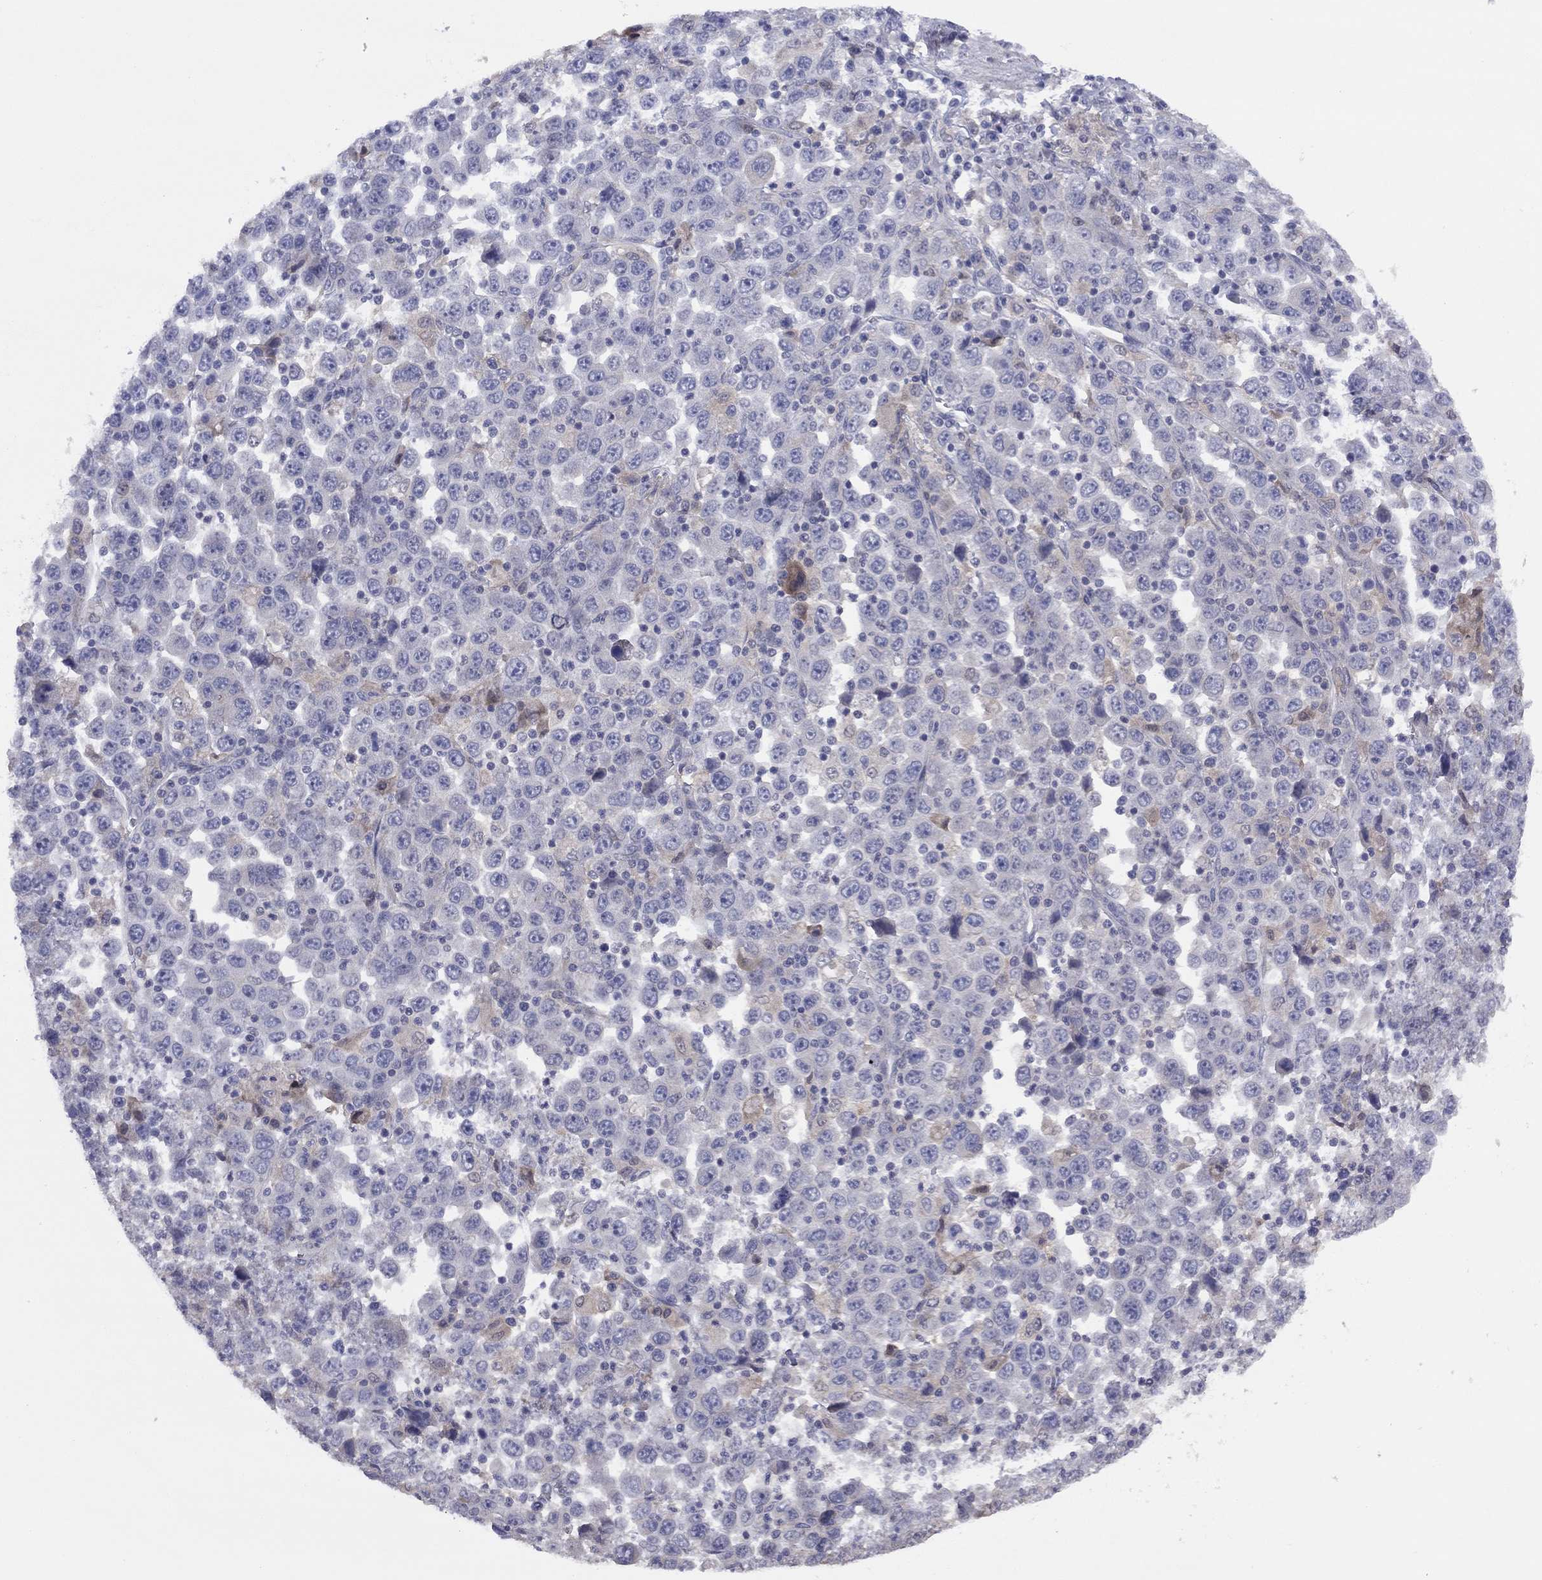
{"staining": {"intensity": "weak", "quantity": "<25%", "location": "cytoplasmic/membranous"}, "tissue": "stomach cancer", "cell_type": "Tumor cells", "image_type": "cancer", "snomed": [{"axis": "morphology", "description": "Normal tissue, NOS"}, {"axis": "morphology", "description": "Adenocarcinoma, NOS"}, {"axis": "topography", "description": "Stomach, upper"}, {"axis": "topography", "description": "Stomach"}], "caption": "High power microscopy micrograph of an immunohistochemistry (IHC) micrograph of stomach cancer, revealing no significant staining in tumor cells.", "gene": "CYP2B6", "patient": {"sex": "male", "age": 59}}